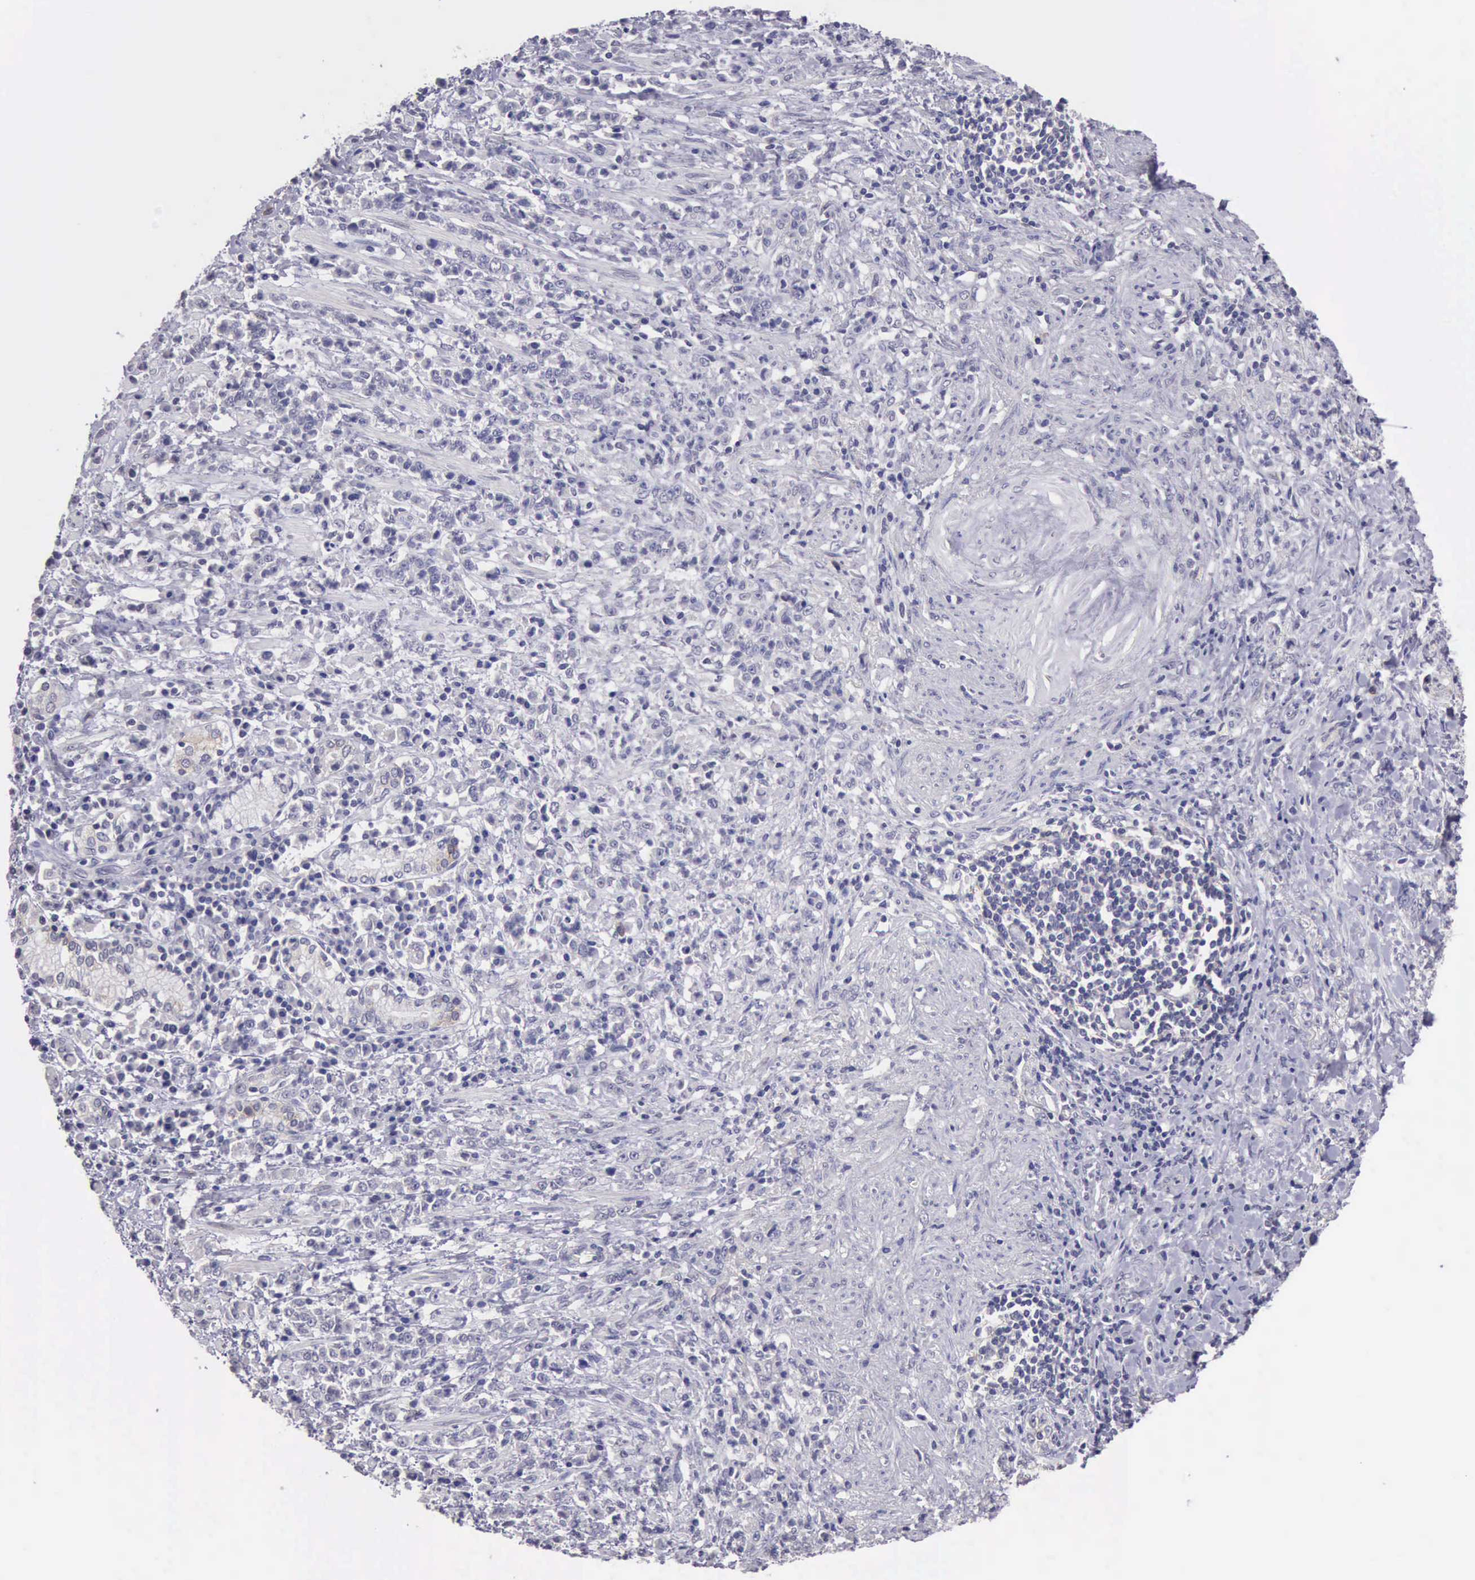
{"staining": {"intensity": "negative", "quantity": "none", "location": "none"}, "tissue": "stomach cancer", "cell_type": "Tumor cells", "image_type": "cancer", "snomed": [{"axis": "morphology", "description": "Adenocarcinoma, NOS"}, {"axis": "topography", "description": "Stomach, lower"}], "caption": "An immunohistochemistry (IHC) histopathology image of stomach adenocarcinoma is shown. There is no staining in tumor cells of stomach adenocarcinoma.", "gene": "KCND1", "patient": {"sex": "male", "age": 88}}